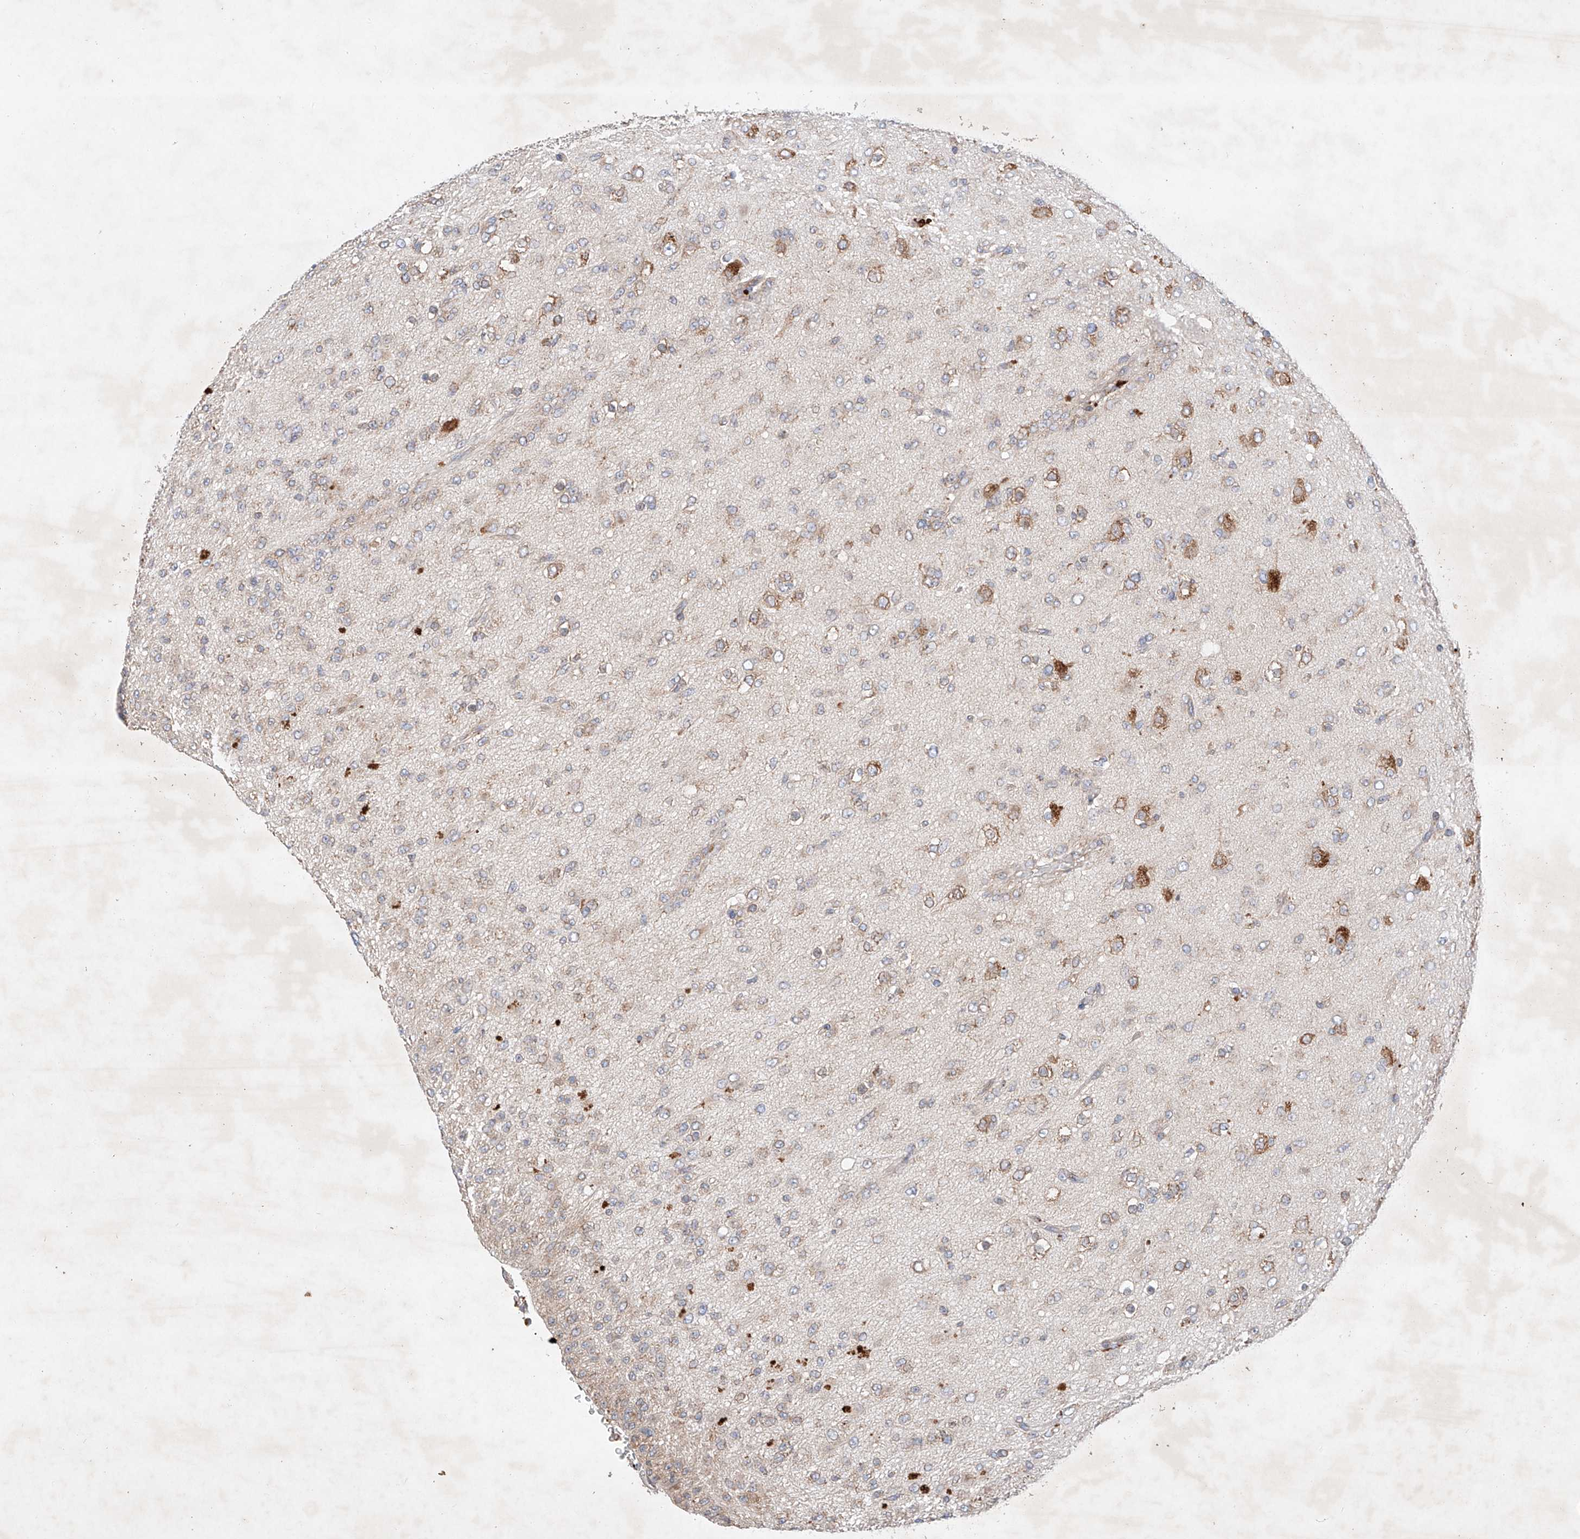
{"staining": {"intensity": "moderate", "quantity": "<25%", "location": "cytoplasmic/membranous"}, "tissue": "glioma", "cell_type": "Tumor cells", "image_type": "cancer", "snomed": [{"axis": "morphology", "description": "Glioma, malignant, Low grade"}, {"axis": "topography", "description": "Brain"}], "caption": "Glioma stained with a brown dye reveals moderate cytoplasmic/membranous positive positivity in about <25% of tumor cells.", "gene": "FASTK", "patient": {"sex": "male", "age": 65}}